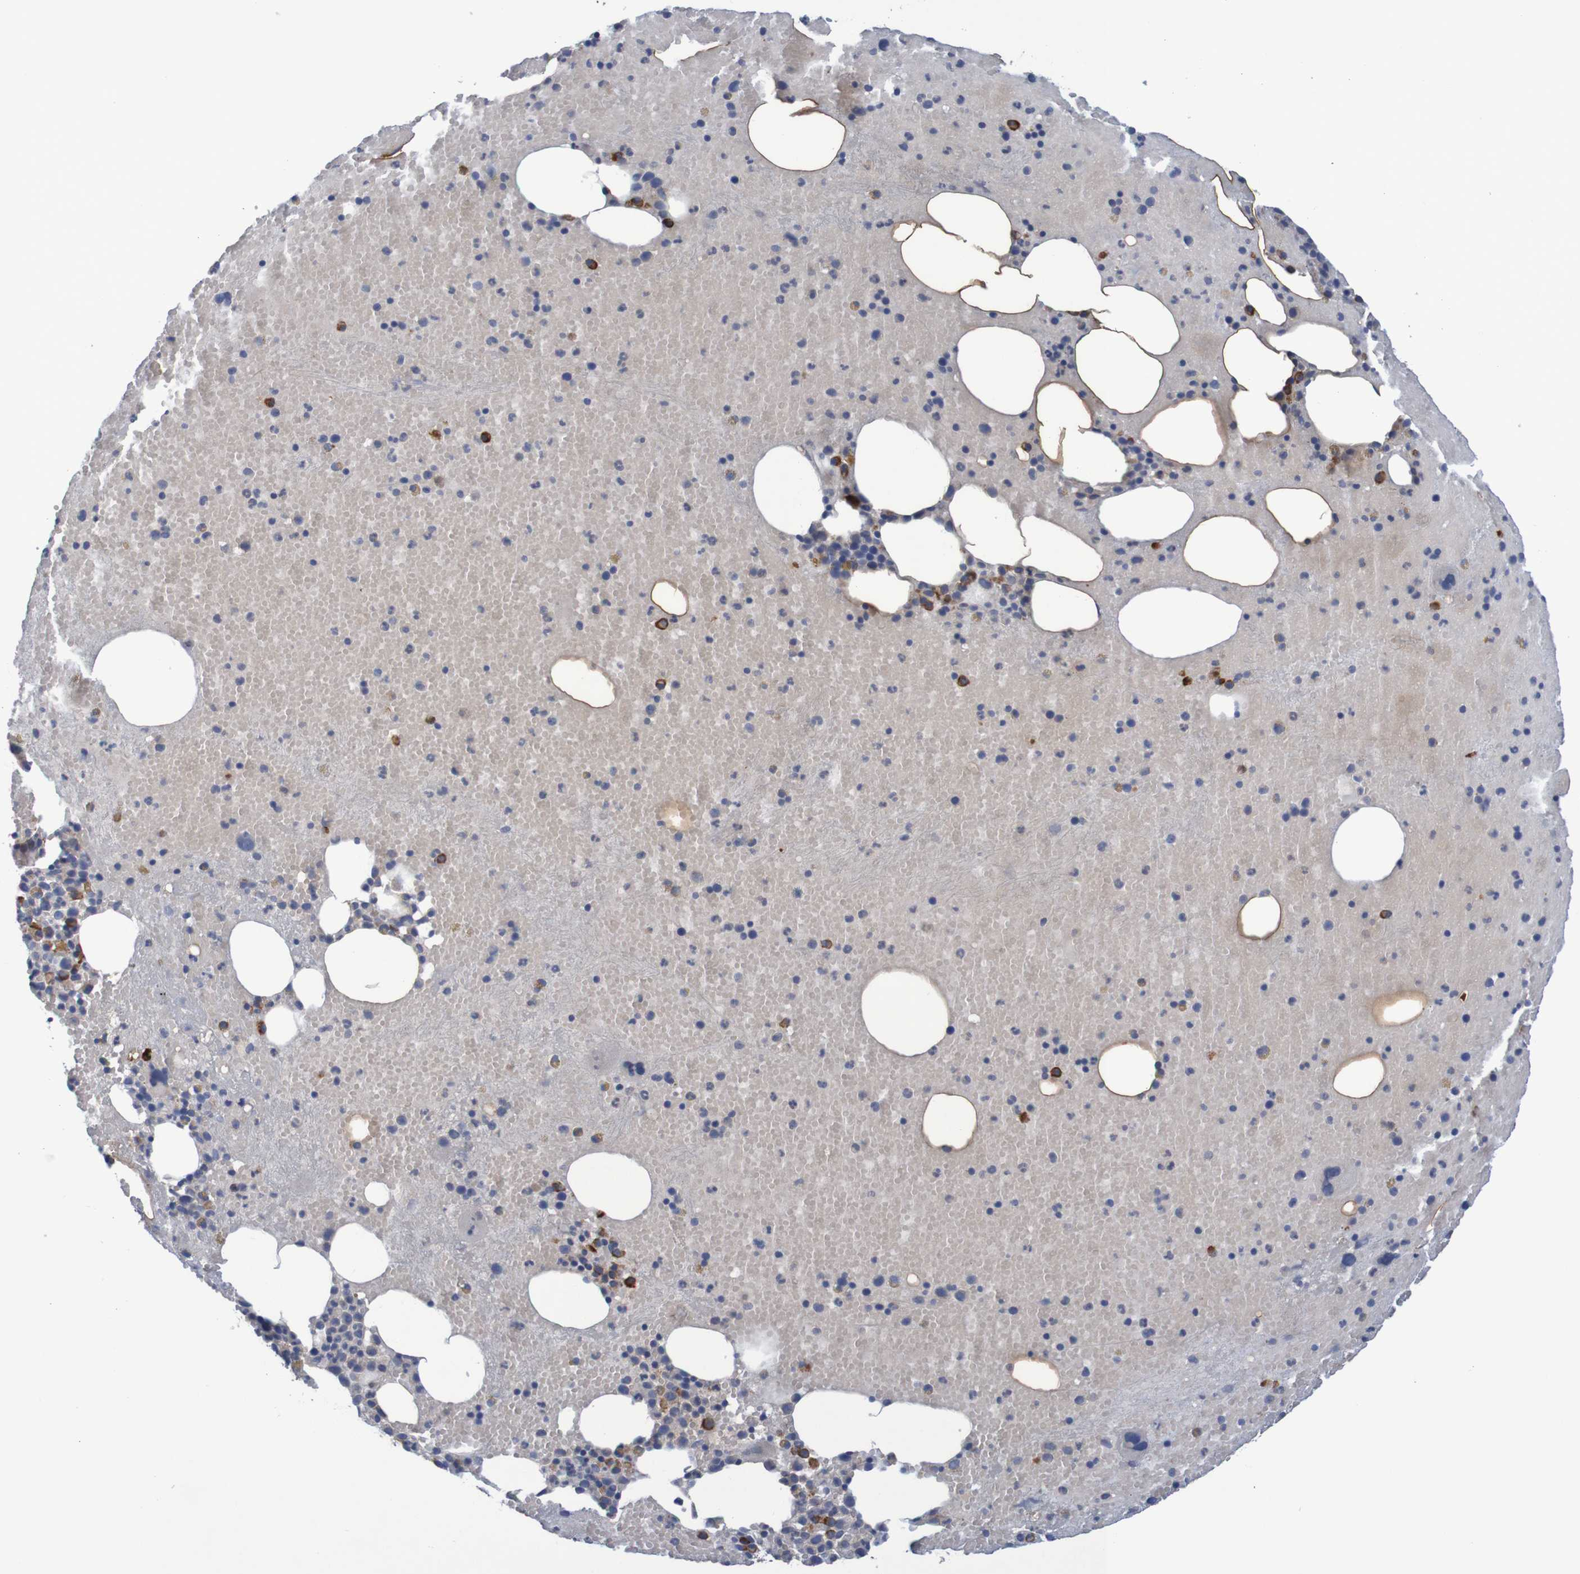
{"staining": {"intensity": "weak", "quantity": "<25%", "location": "cytoplasmic/membranous"}, "tissue": "bone marrow", "cell_type": "Hematopoietic cells", "image_type": "normal", "snomed": [{"axis": "morphology", "description": "Normal tissue, NOS"}, {"axis": "morphology", "description": "Inflammation, NOS"}, {"axis": "topography", "description": "Bone marrow"}], "caption": "High power microscopy image of an immunohistochemistry histopathology image of unremarkable bone marrow, revealing no significant staining in hematopoietic cells.", "gene": "LTA", "patient": {"sex": "male", "age": 43}}